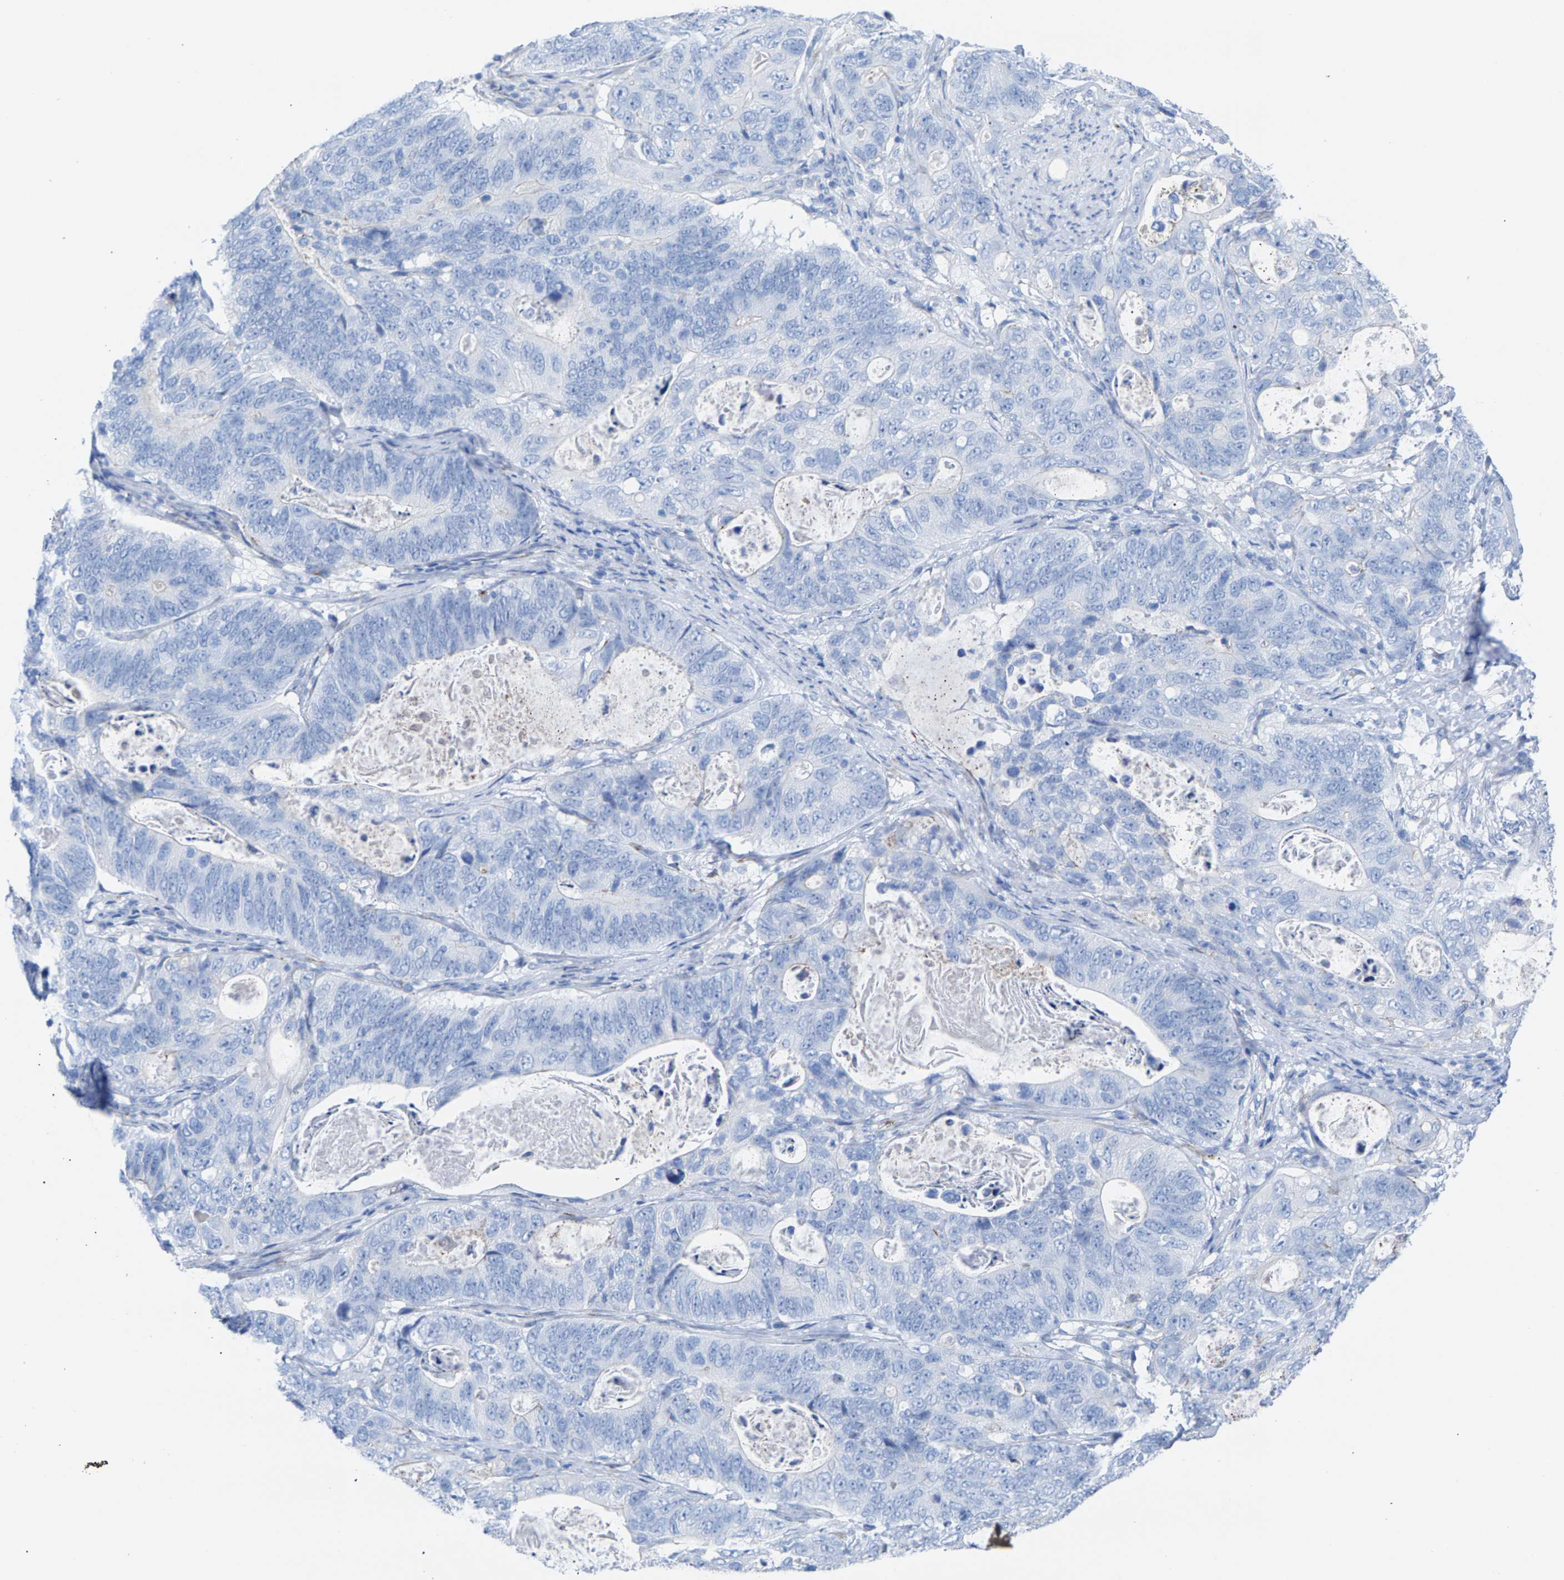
{"staining": {"intensity": "negative", "quantity": "none", "location": "none"}, "tissue": "stomach cancer", "cell_type": "Tumor cells", "image_type": "cancer", "snomed": [{"axis": "morphology", "description": "Normal tissue, NOS"}, {"axis": "morphology", "description": "Adenocarcinoma, NOS"}, {"axis": "topography", "description": "Stomach"}], "caption": "Protein analysis of stomach cancer (adenocarcinoma) reveals no significant expression in tumor cells.", "gene": "CPA1", "patient": {"sex": "female", "age": 89}}